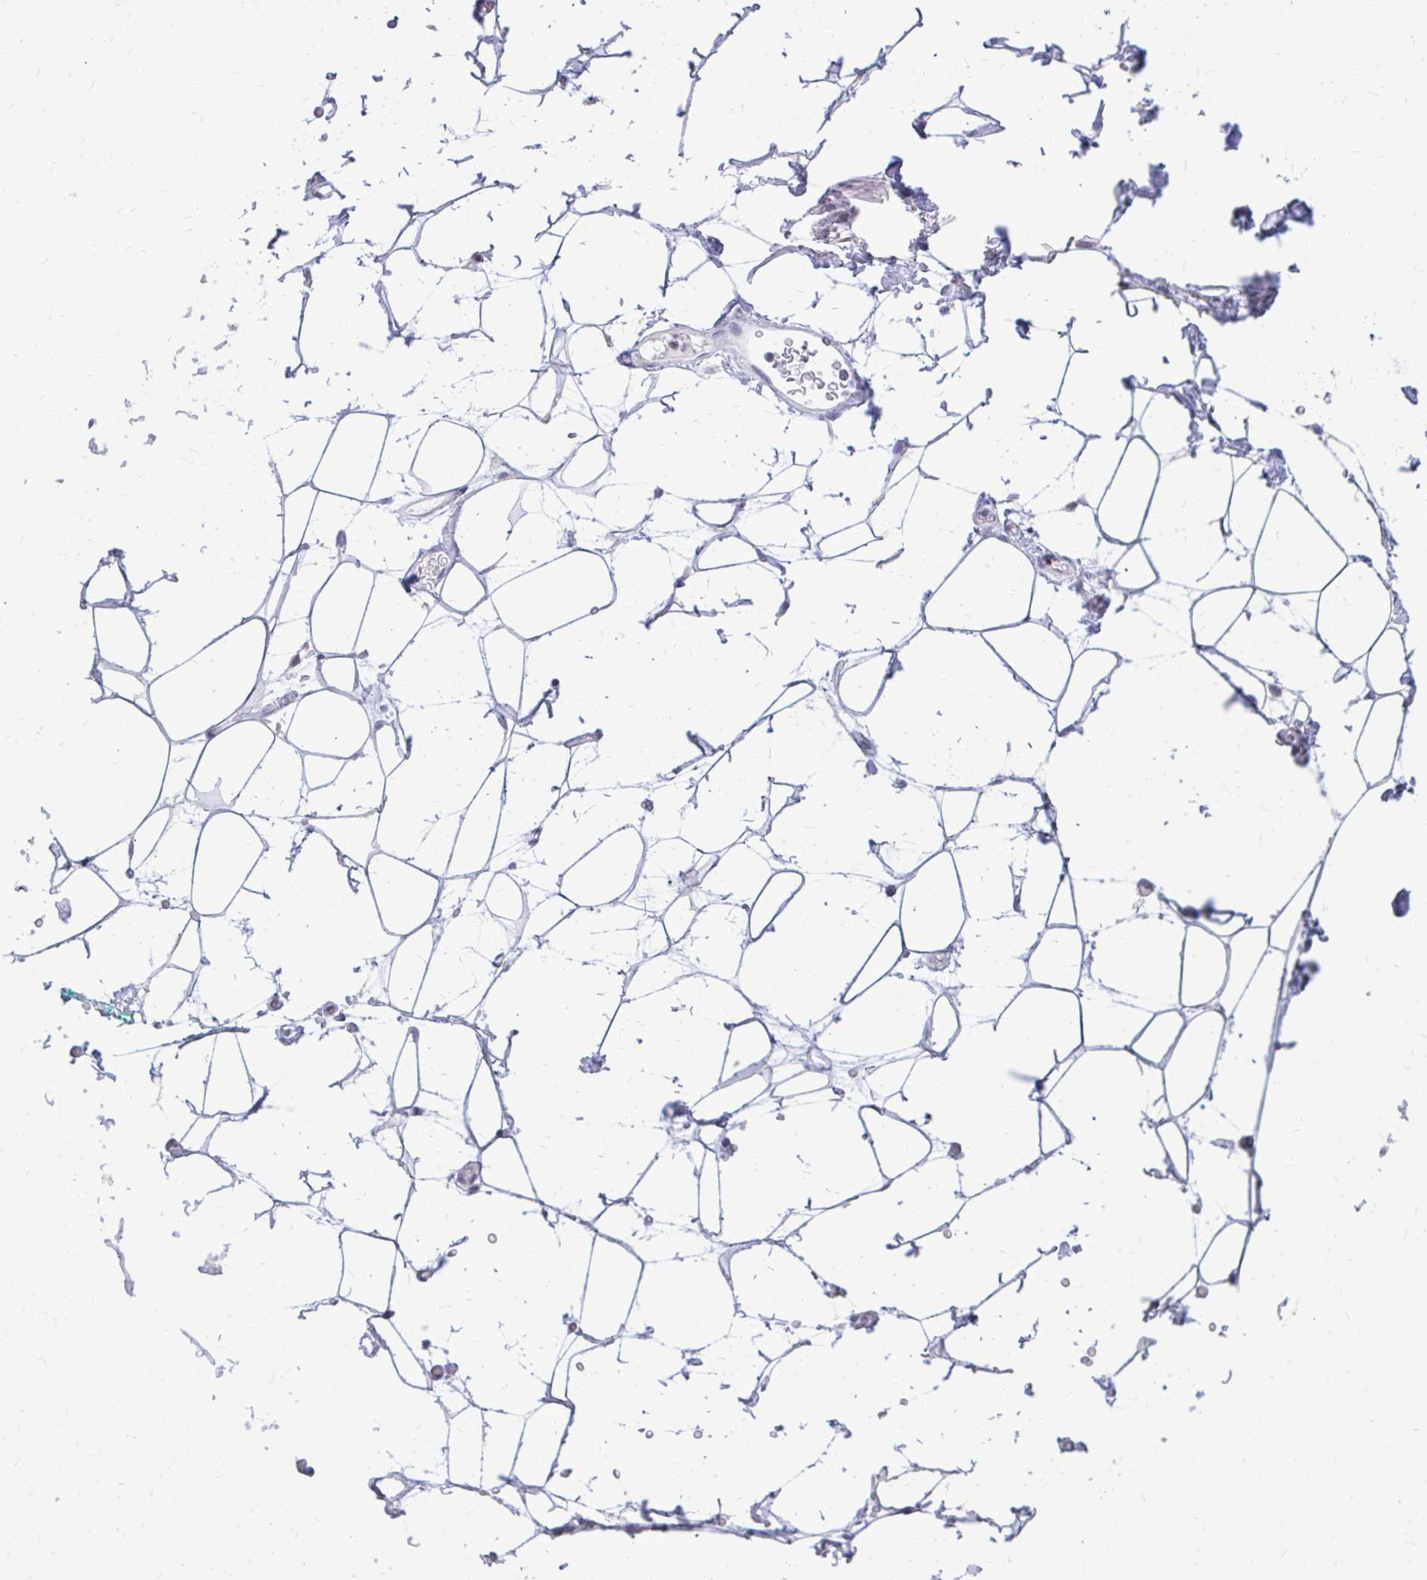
{"staining": {"intensity": "negative", "quantity": "none", "location": "none"}, "tissue": "adipose tissue", "cell_type": "Adipocytes", "image_type": "normal", "snomed": [{"axis": "morphology", "description": "Normal tissue, NOS"}, {"axis": "topography", "description": "Anal"}, {"axis": "topography", "description": "Peripheral nerve tissue"}], "caption": "This is a image of immunohistochemistry staining of benign adipose tissue, which shows no positivity in adipocytes. (Stains: DAB immunohistochemistry with hematoxylin counter stain, Microscopy: brightfield microscopy at high magnification).", "gene": "RPS6KA2", "patient": {"sex": "male", "age": 78}}